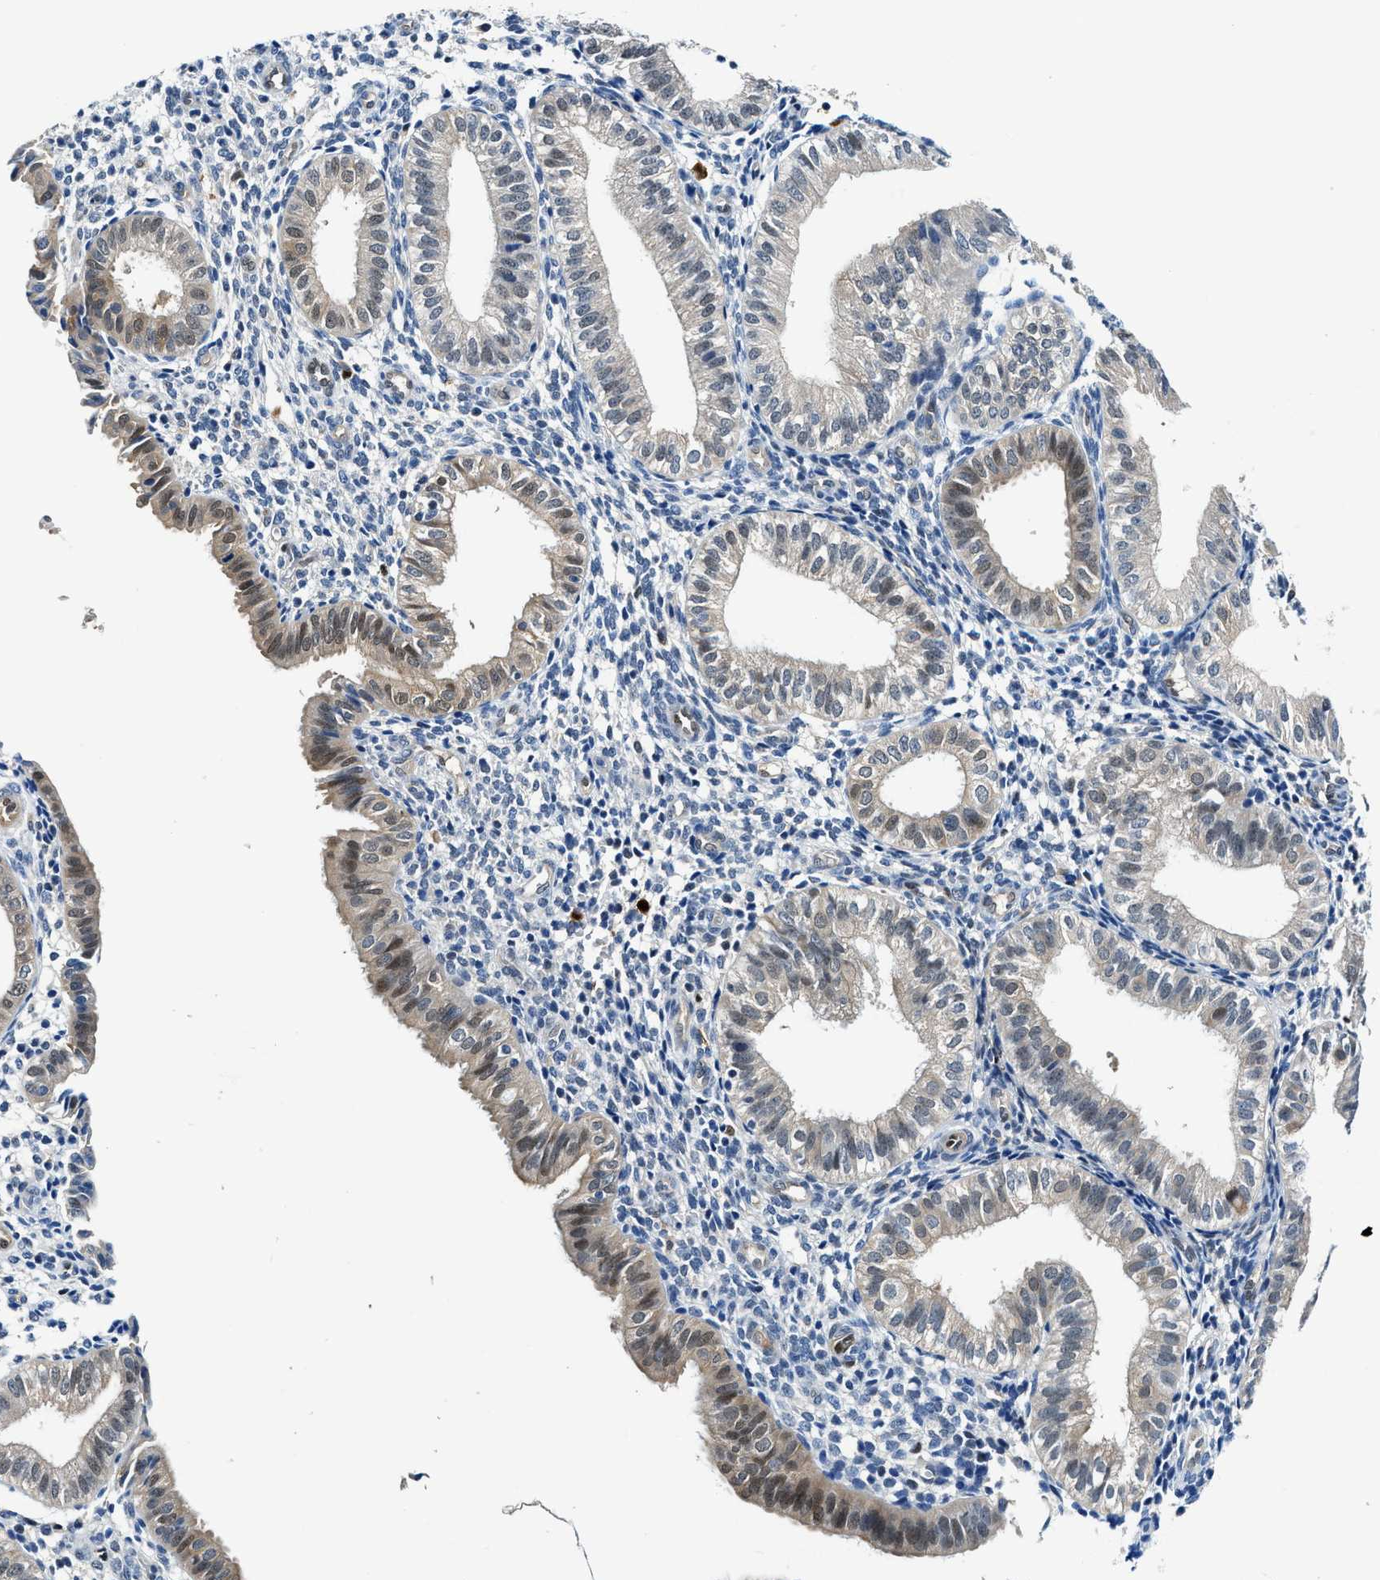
{"staining": {"intensity": "negative", "quantity": "none", "location": "none"}, "tissue": "endometrium", "cell_type": "Cells in endometrial stroma", "image_type": "normal", "snomed": [{"axis": "morphology", "description": "Normal tissue, NOS"}, {"axis": "topography", "description": "Endometrium"}], "caption": "This is a histopathology image of IHC staining of normal endometrium, which shows no positivity in cells in endometrial stroma.", "gene": "LTA4H", "patient": {"sex": "female", "age": 39}}